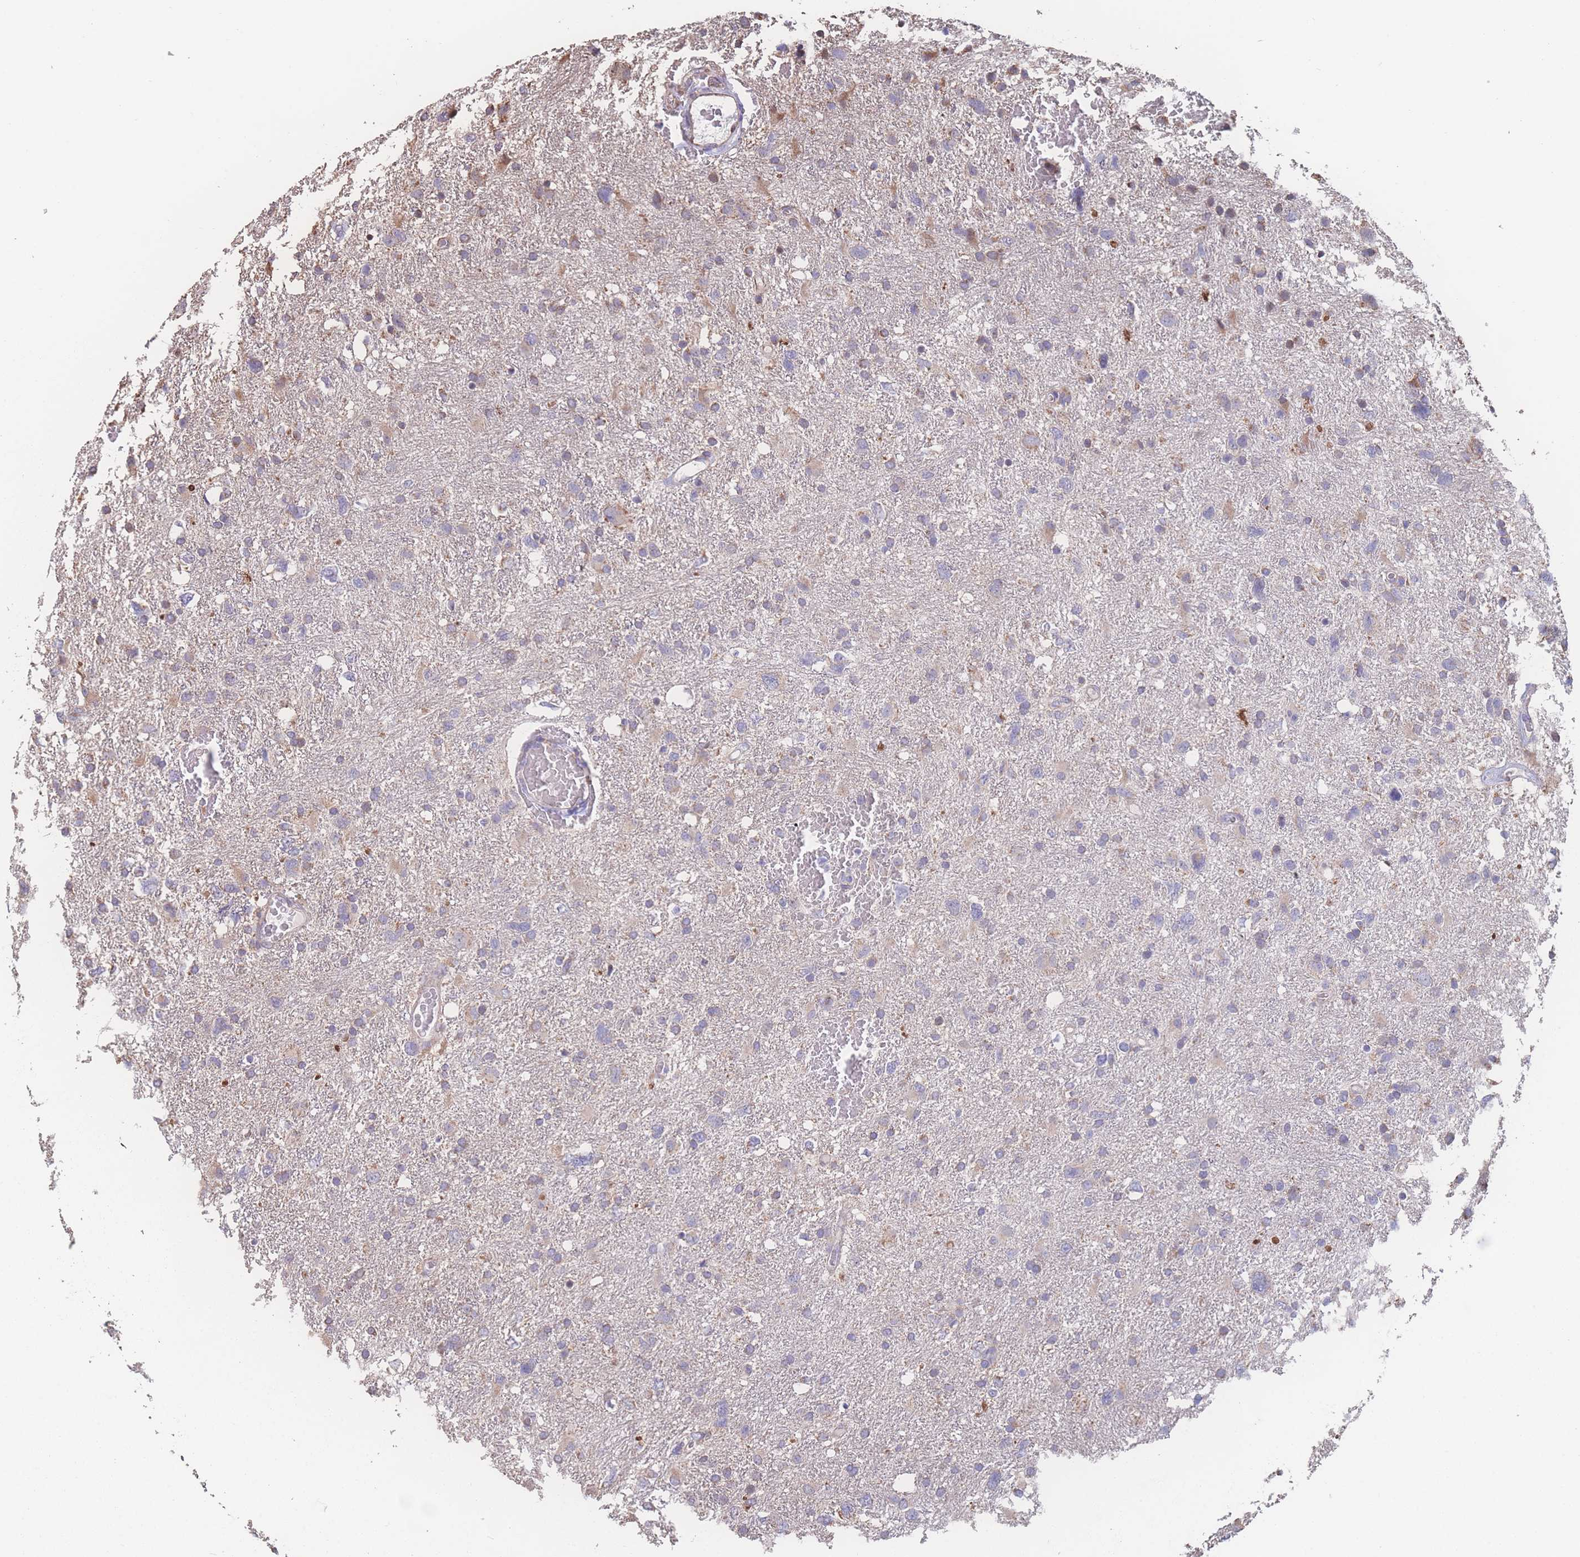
{"staining": {"intensity": "moderate", "quantity": "<25%", "location": "cytoplasmic/membranous"}, "tissue": "glioma", "cell_type": "Tumor cells", "image_type": "cancer", "snomed": [{"axis": "morphology", "description": "Glioma, malignant, High grade"}, {"axis": "topography", "description": "Brain"}], "caption": "Immunohistochemistry histopathology image of neoplastic tissue: malignant high-grade glioma stained using IHC displays low levels of moderate protein expression localized specifically in the cytoplasmic/membranous of tumor cells, appearing as a cytoplasmic/membranous brown color.", "gene": "SGSM3", "patient": {"sex": "male", "age": 61}}